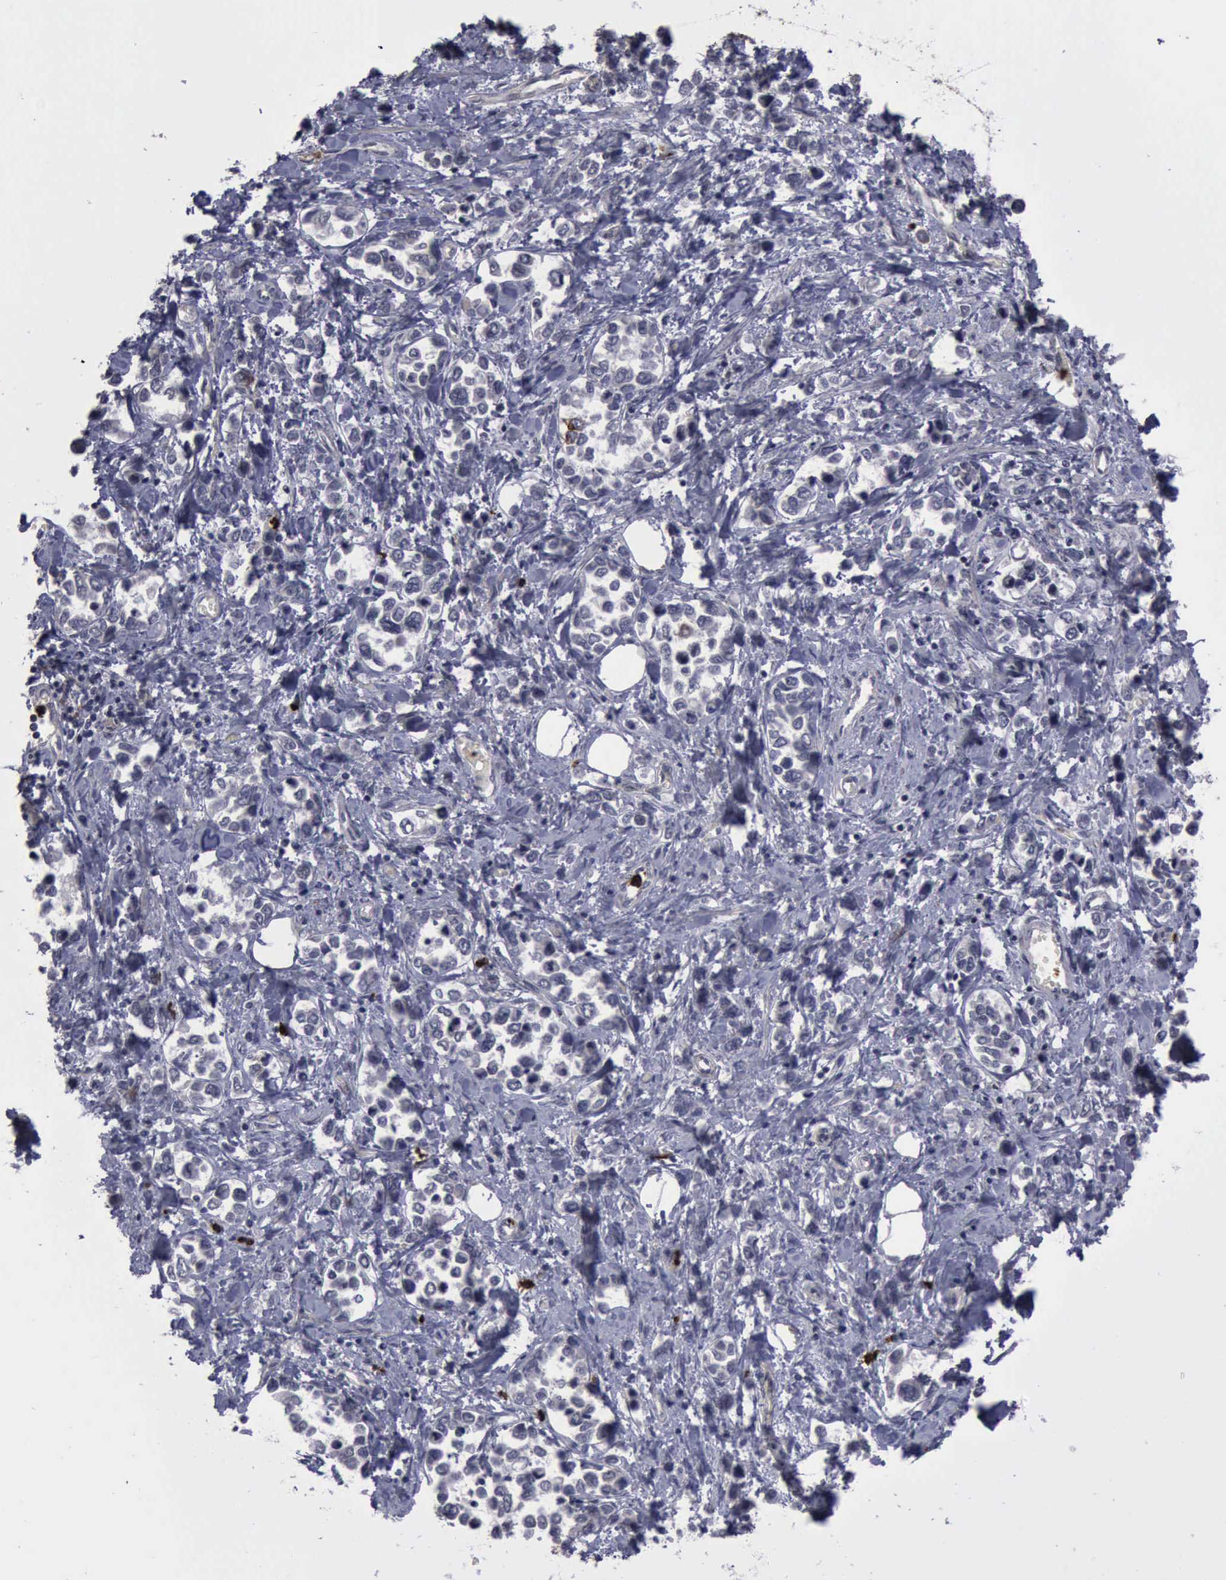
{"staining": {"intensity": "negative", "quantity": "none", "location": "none"}, "tissue": "stomach cancer", "cell_type": "Tumor cells", "image_type": "cancer", "snomed": [{"axis": "morphology", "description": "Adenocarcinoma, NOS"}, {"axis": "topography", "description": "Stomach, upper"}], "caption": "Tumor cells show no significant protein expression in adenocarcinoma (stomach). The staining was performed using DAB to visualize the protein expression in brown, while the nuclei were stained in blue with hematoxylin (Magnification: 20x).", "gene": "MMP9", "patient": {"sex": "male", "age": 76}}